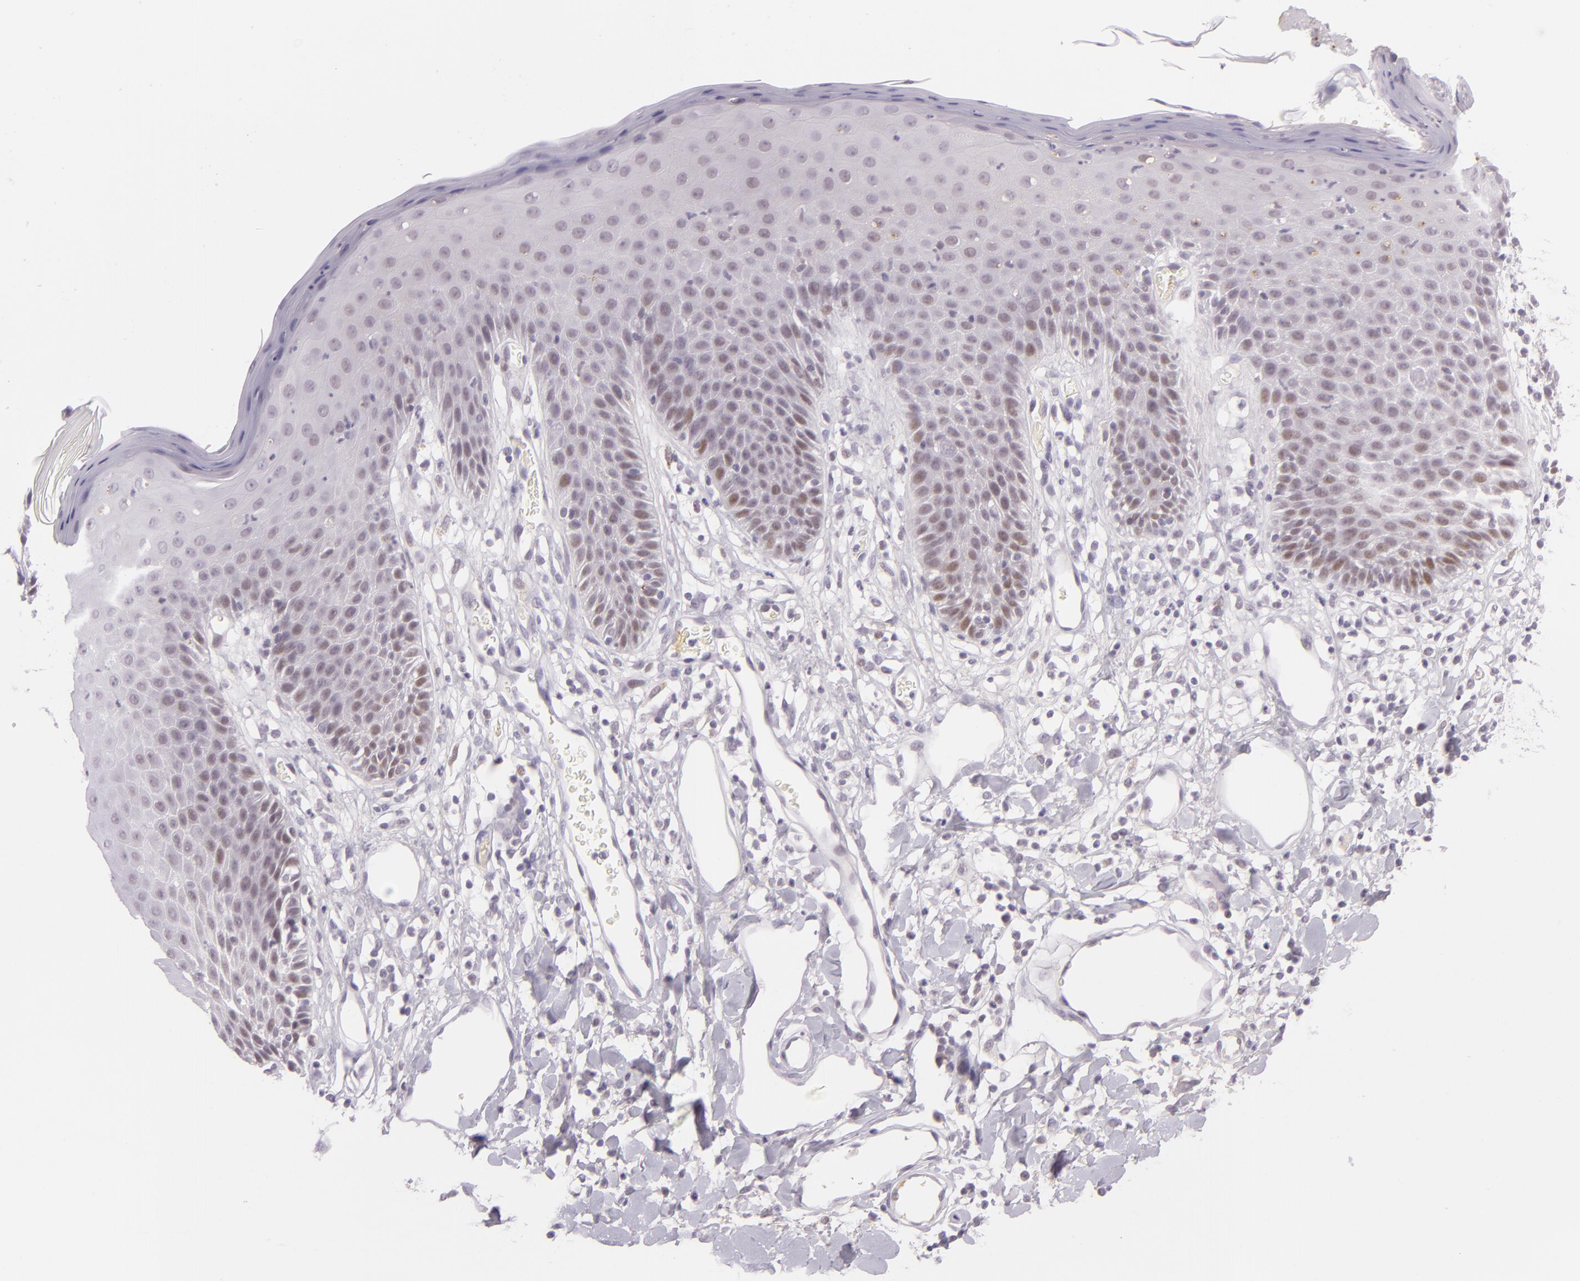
{"staining": {"intensity": "weak", "quantity": "<25%", "location": "nuclear"}, "tissue": "skin", "cell_type": "Epidermal cells", "image_type": "normal", "snomed": [{"axis": "morphology", "description": "Normal tissue, NOS"}, {"axis": "topography", "description": "Vulva"}, {"axis": "topography", "description": "Peripheral nerve tissue"}], "caption": "This is a image of immunohistochemistry (IHC) staining of unremarkable skin, which shows no staining in epidermal cells. (Brightfield microscopy of DAB (3,3'-diaminobenzidine) IHC at high magnification).", "gene": "CHEK2", "patient": {"sex": "female", "age": 68}}